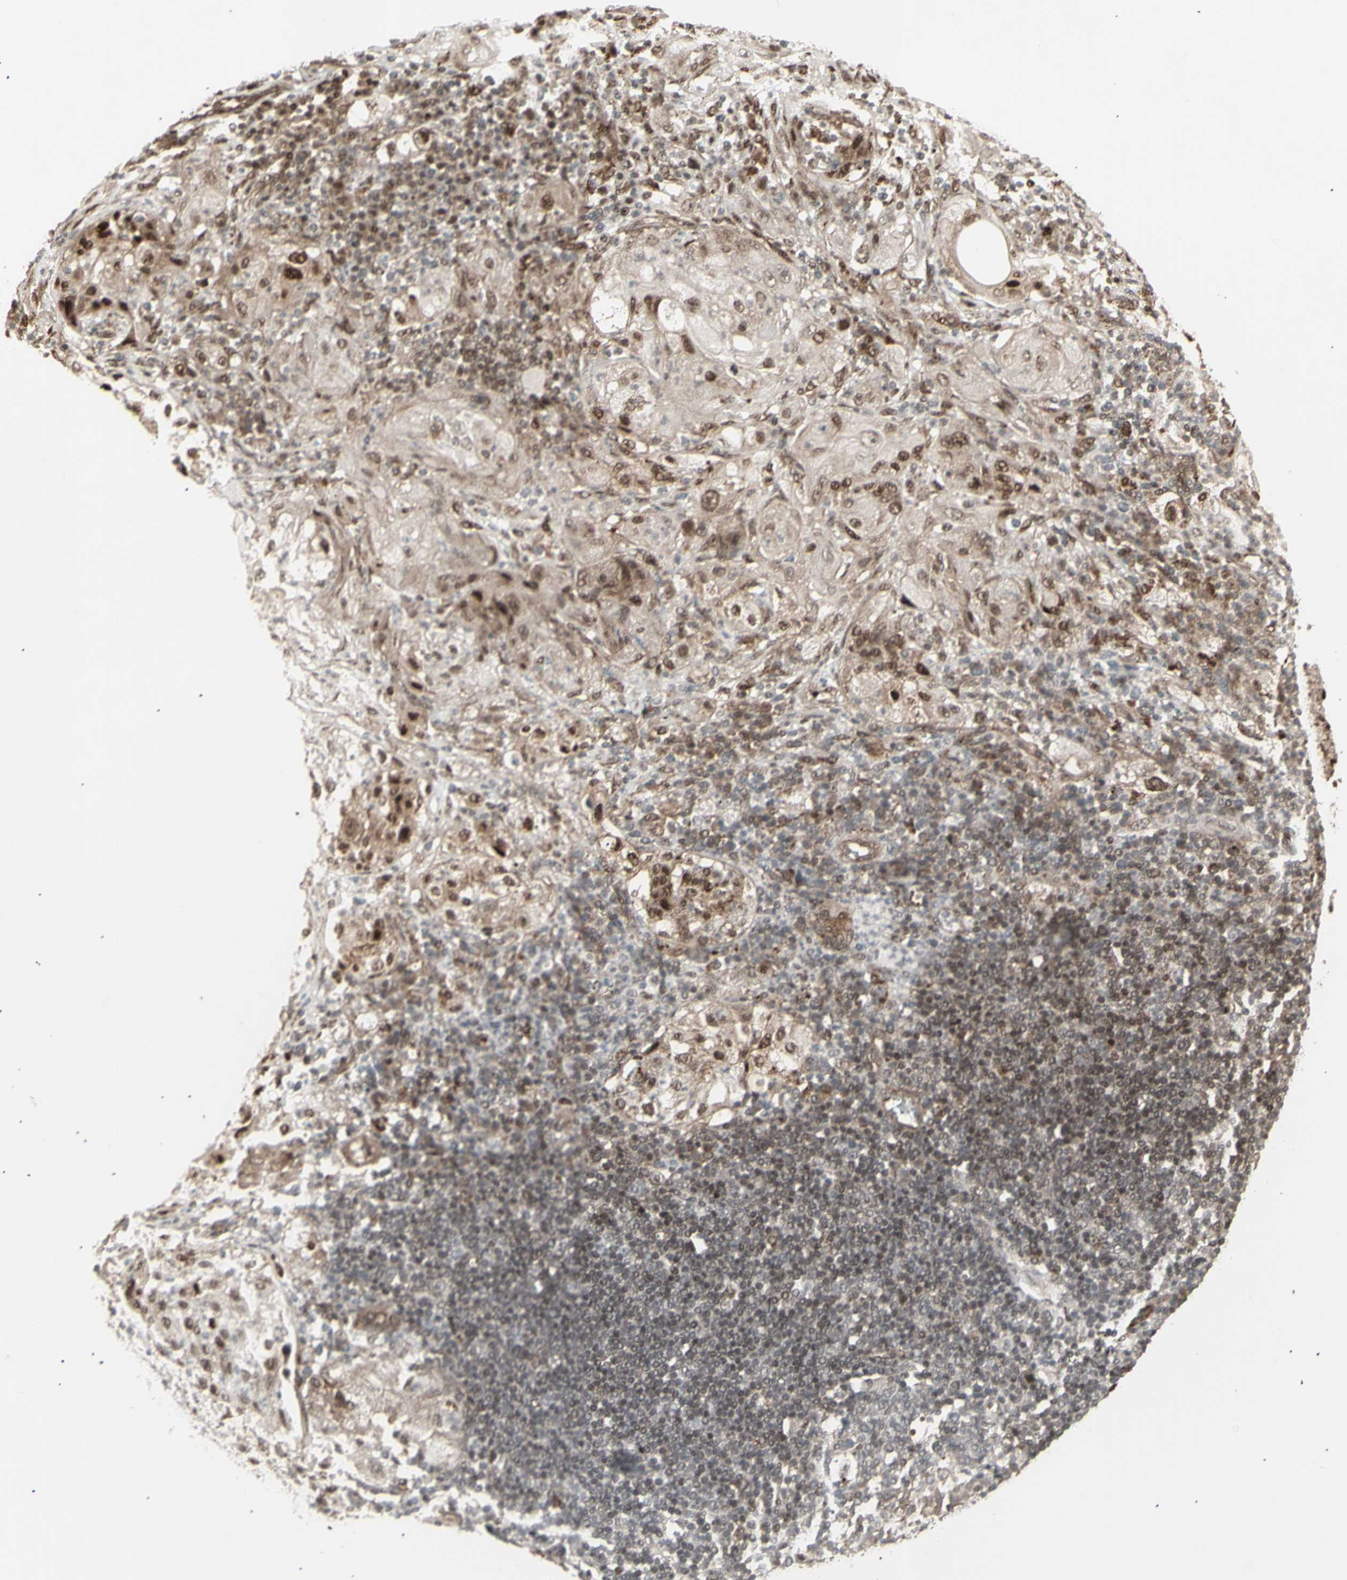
{"staining": {"intensity": "strong", "quantity": ">75%", "location": "cytoplasmic/membranous,nuclear"}, "tissue": "lung cancer", "cell_type": "Tumor cells", "image_type": "cancer", "snomed": [{"axis": "morphology", "description": "Inflammation, NOS"}, {"axis": "morphology", "description": "Squamous cell carcinoma, NOS"}, {"axis": "topography", "description": "Lymph node"}, {"axis": "topography", "description": "Soft tissue"}, {"axis": "topography", "description": "Lung"}], "caption": "This is a micrograph of immunohistochemistry staining of squamous cell carcinoma (lung), which shows strong positivity in the cytoplasmic/membranous and nuclear of tumor cells.", "gene": "CBX1", "patient": {"sex": "male", "age": 66}}